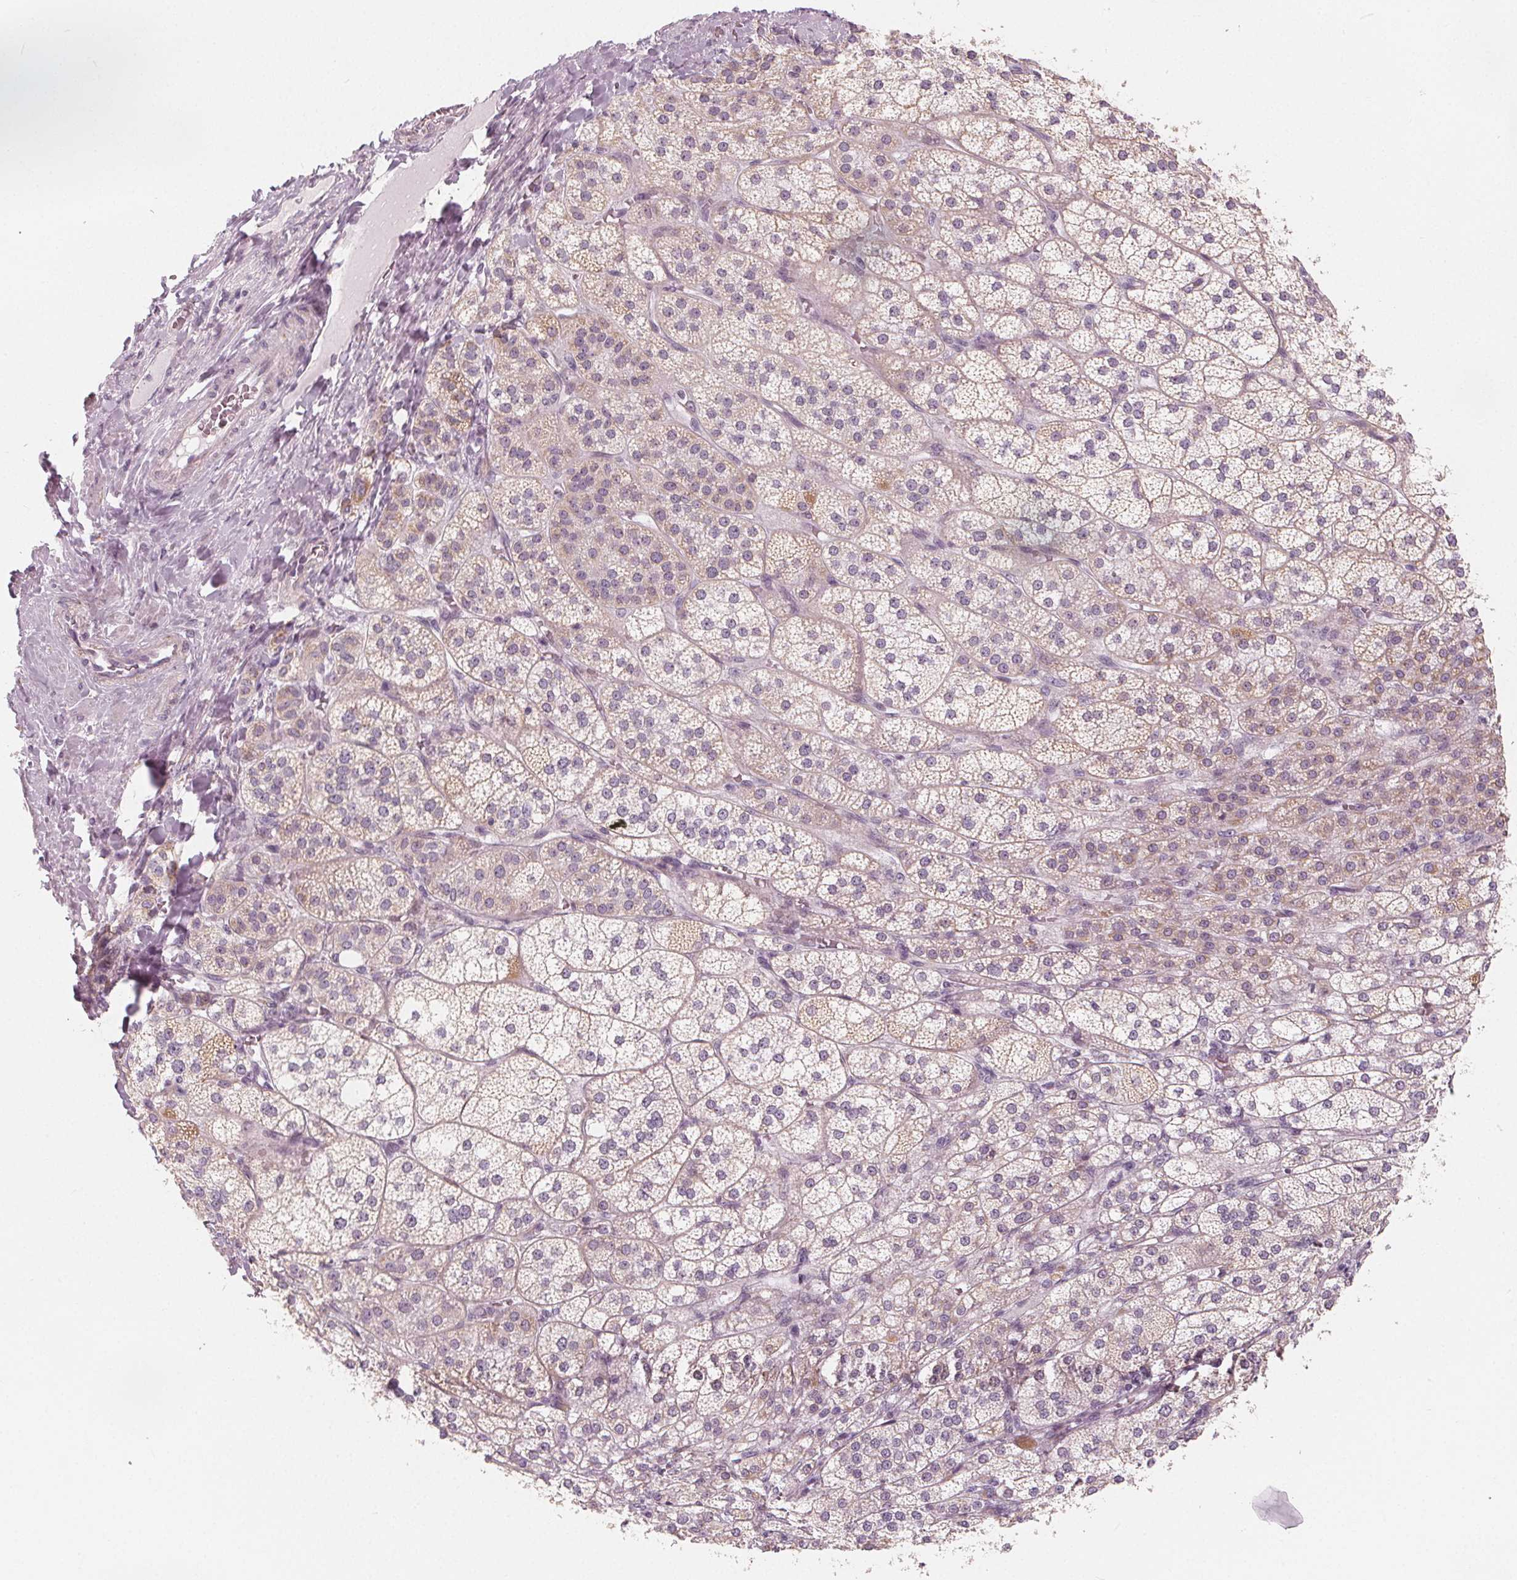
{"staining": {"intensity": "weak", "quantity": "25%-75%", "location": "cytoplasmic/membranous"}, "tissue": "adrenal gland", "cell_type": "Glandular cells", "image_type": "normal", "snomed": [{"axis": "morphology", "description": "Normal tissue, NOS"}, {"axis": "topography", "description": "Adrenal gland"}], "caption": "Unremarkable adrenal gland displays weak cytoplasmic/membranous staining in approximately 25%-75% of glandular cells Immunohistochemistry (ihc) stains the protein of interest in brown and the nuclei are stained blue..", "gene": "NUP210L", "patient": {"sex": "female", "age": 60}}